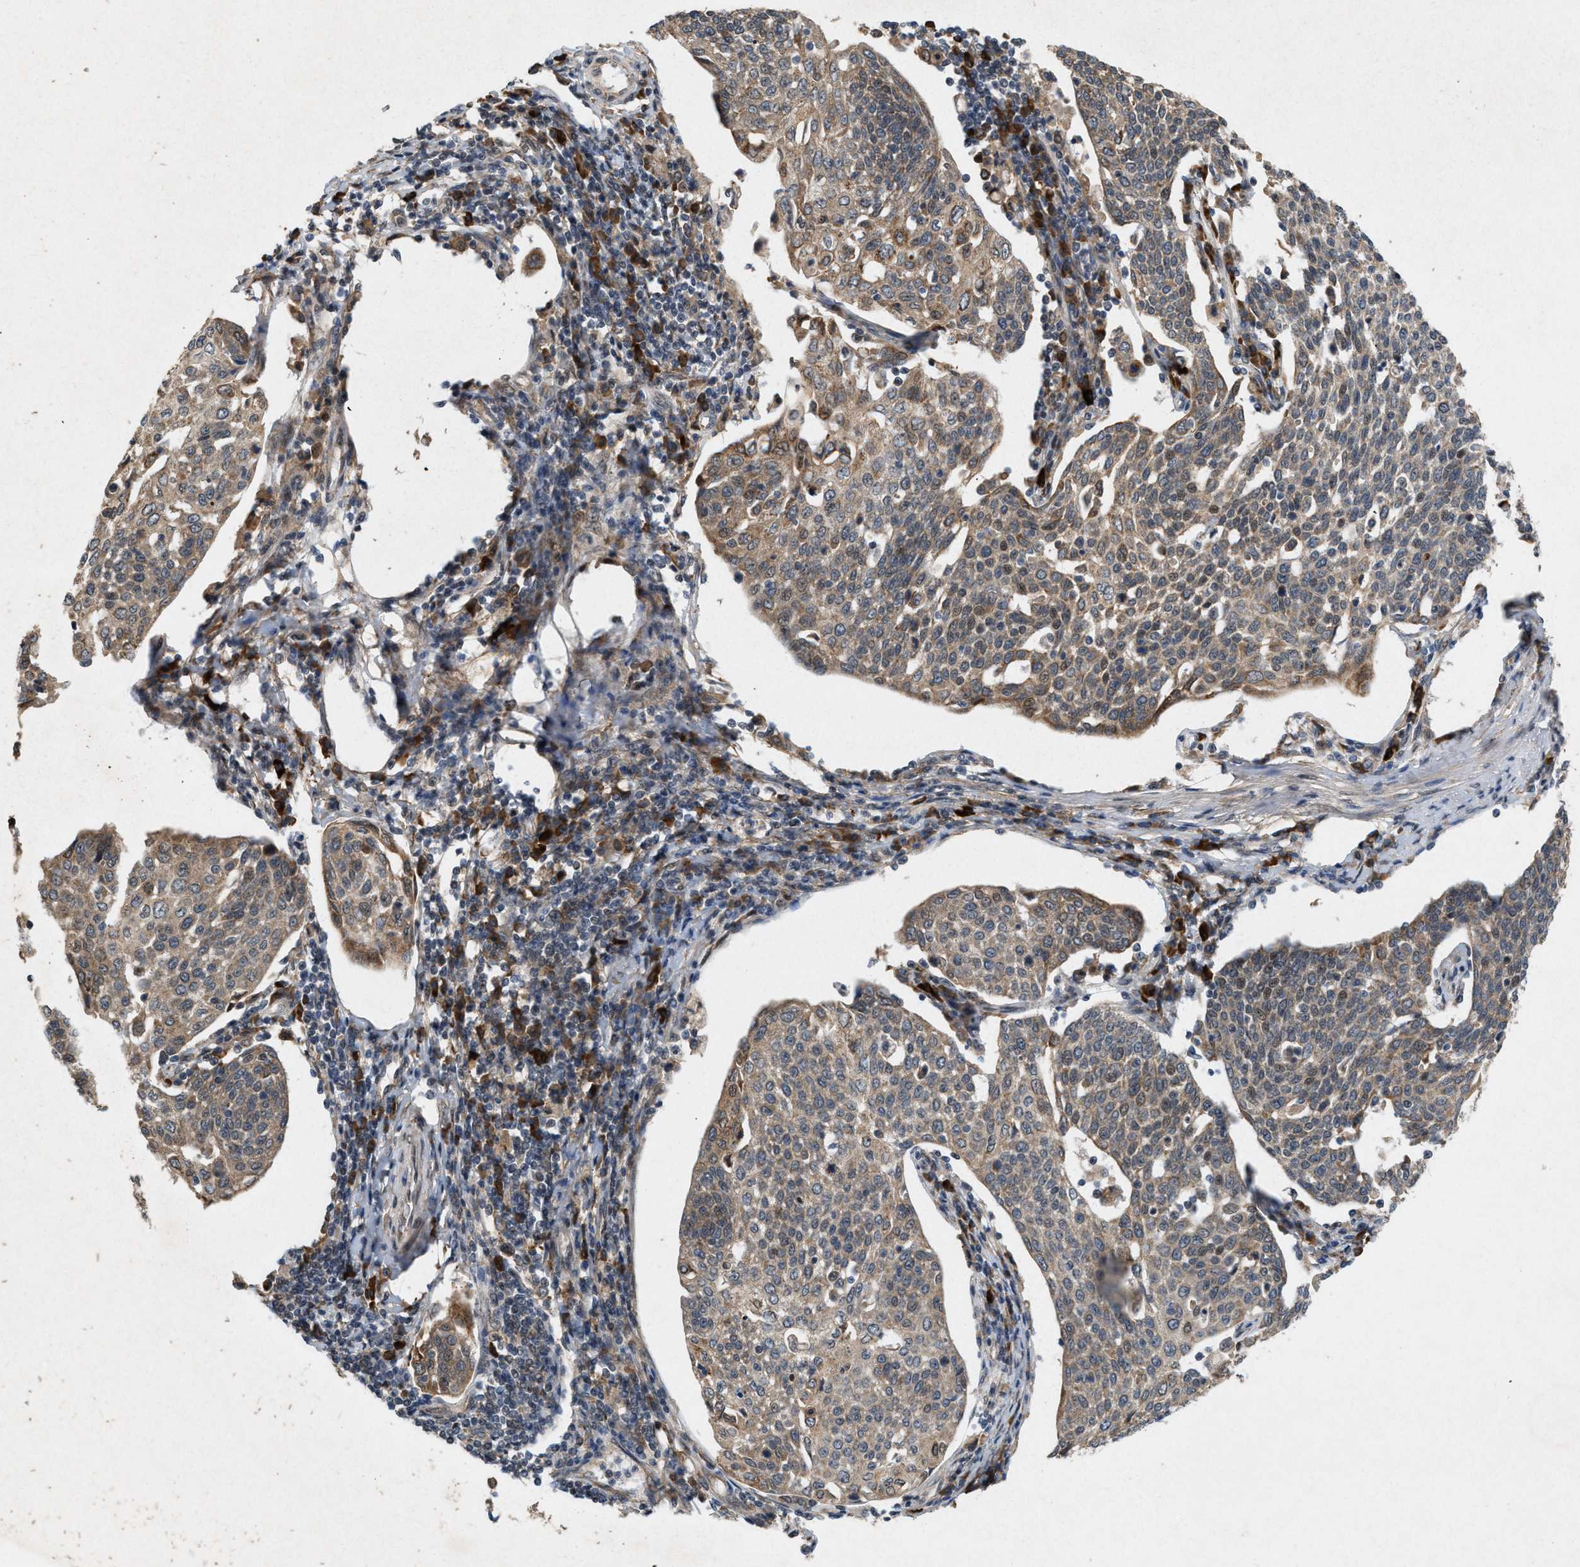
{"staining": {"intensity": "weak", "quantity": ">75%", "location": "cytoplasmic/membranous"}, "tissue": "cervical cancer", "cell_type": "Tumor cells", "image_type": "cancer", "snomed": [{"axis": "morphology", "description": "Squamous cell carcinoma, NOS"}, {"axis": "topography", "description": "Cervix"}], "caption": "Squamous cell carcinoma (cervical) stained with a protein marker demonstrates weak staining in tumor cells.", "gene": "MFSD6", "patient": {"sex": "female", "age": 34}}